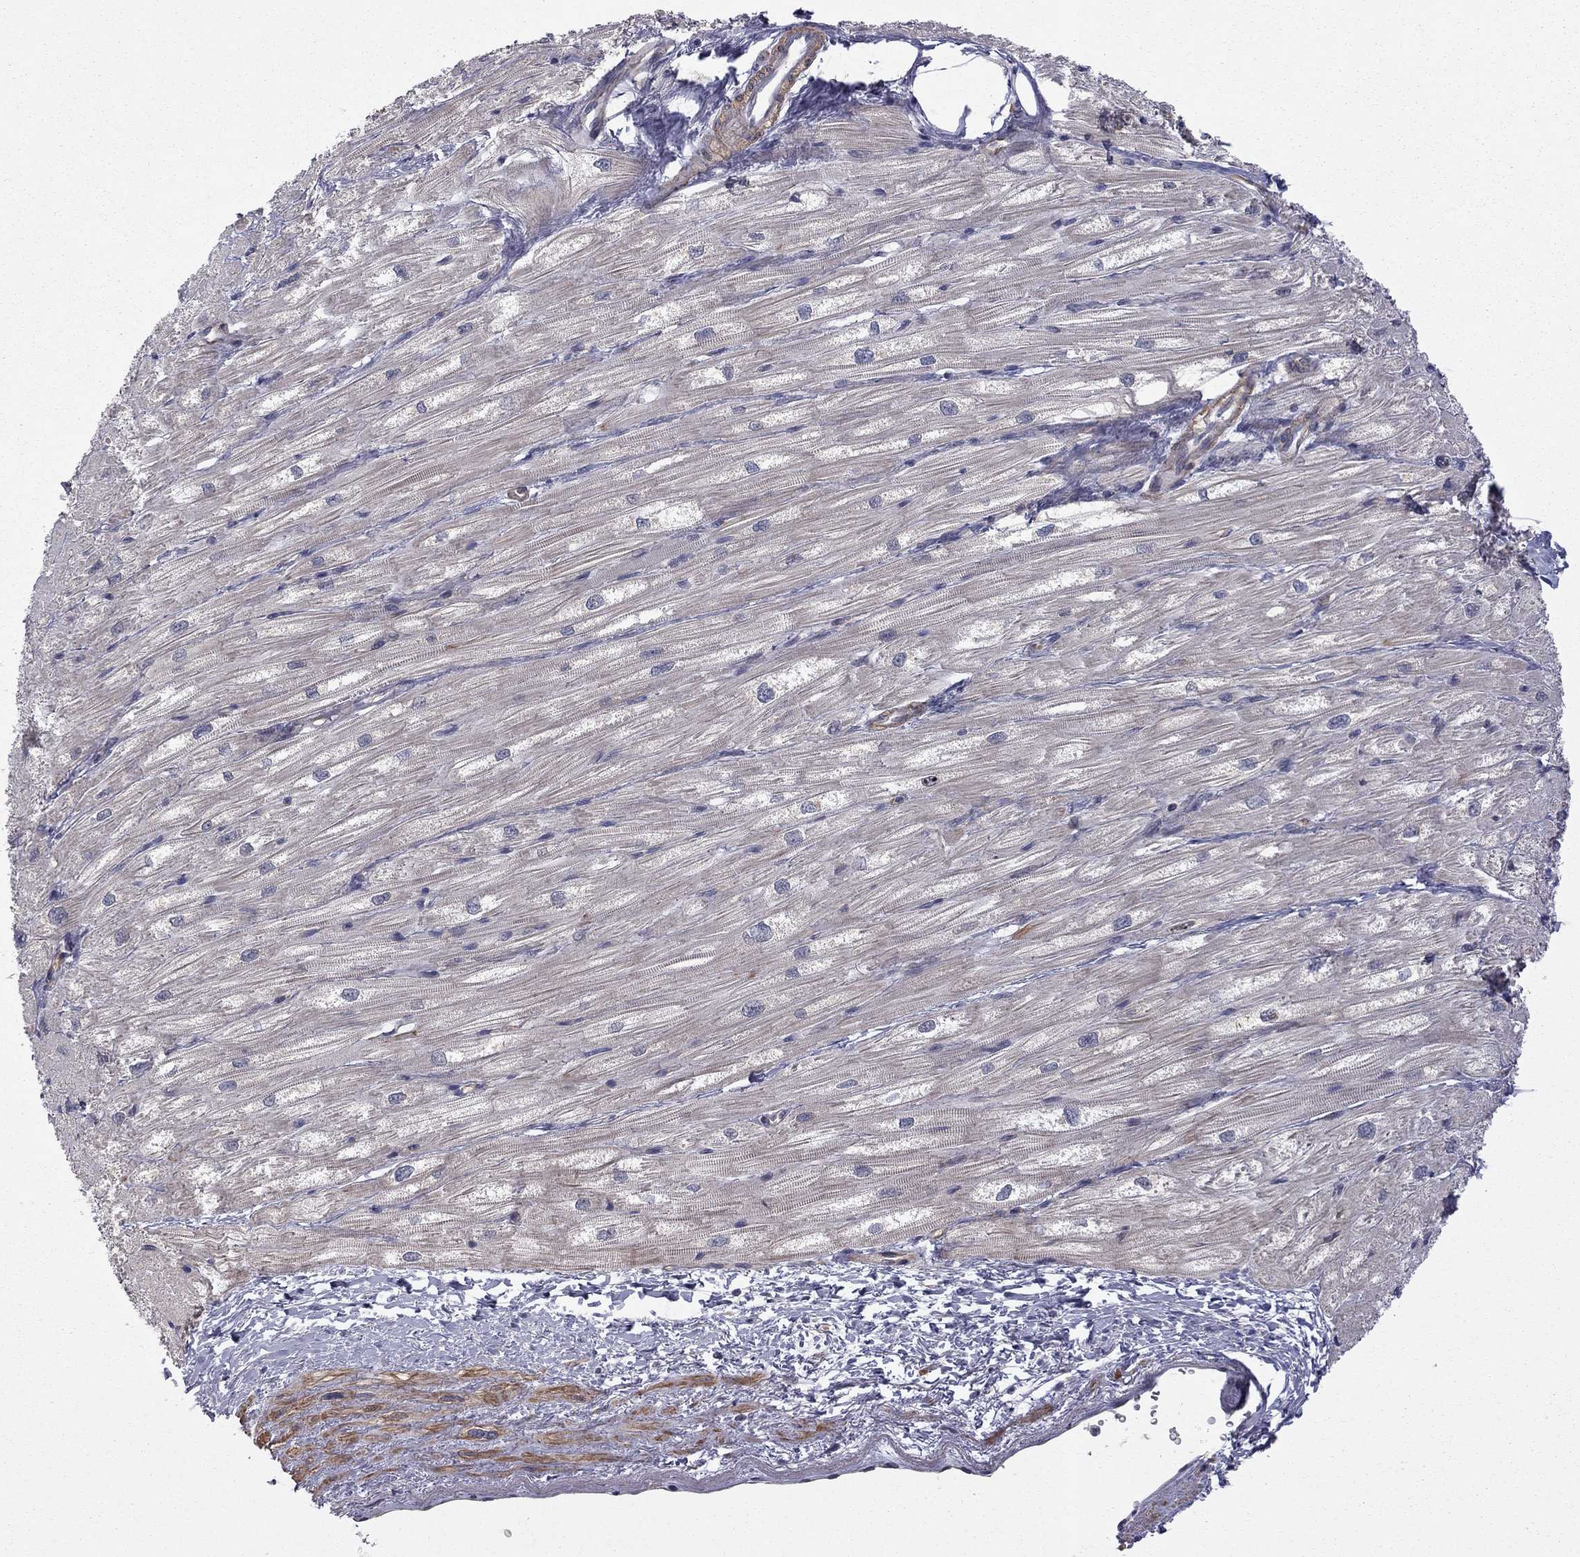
{"staining": {"intensity": "weak", "quantity": "25%-75%", "location": "cytoplasmic/membranous"}, "tissue": "heart muscle", "cell_type": "Cardiomyocytes", "image_type": "normal", "snomed": [{"axis": "morphology", "description": "Normal tissue, NOS"}, {"axis": "topography", "description": "Heart"}], "caption": "Heart muscle stained with immunohistochemistry (IHC) shows weak cytoplasmic/membranous expression in about 25%-75% of cardiomyocytes. Using DAB (3,3'-diaminobenzidine) (brown) and hematoxylin (blue) stains, captured at high magnification using brightfield microscopy.", "gene": "EXOC3L2", "patient": {"sex": "male", "age": 57}}